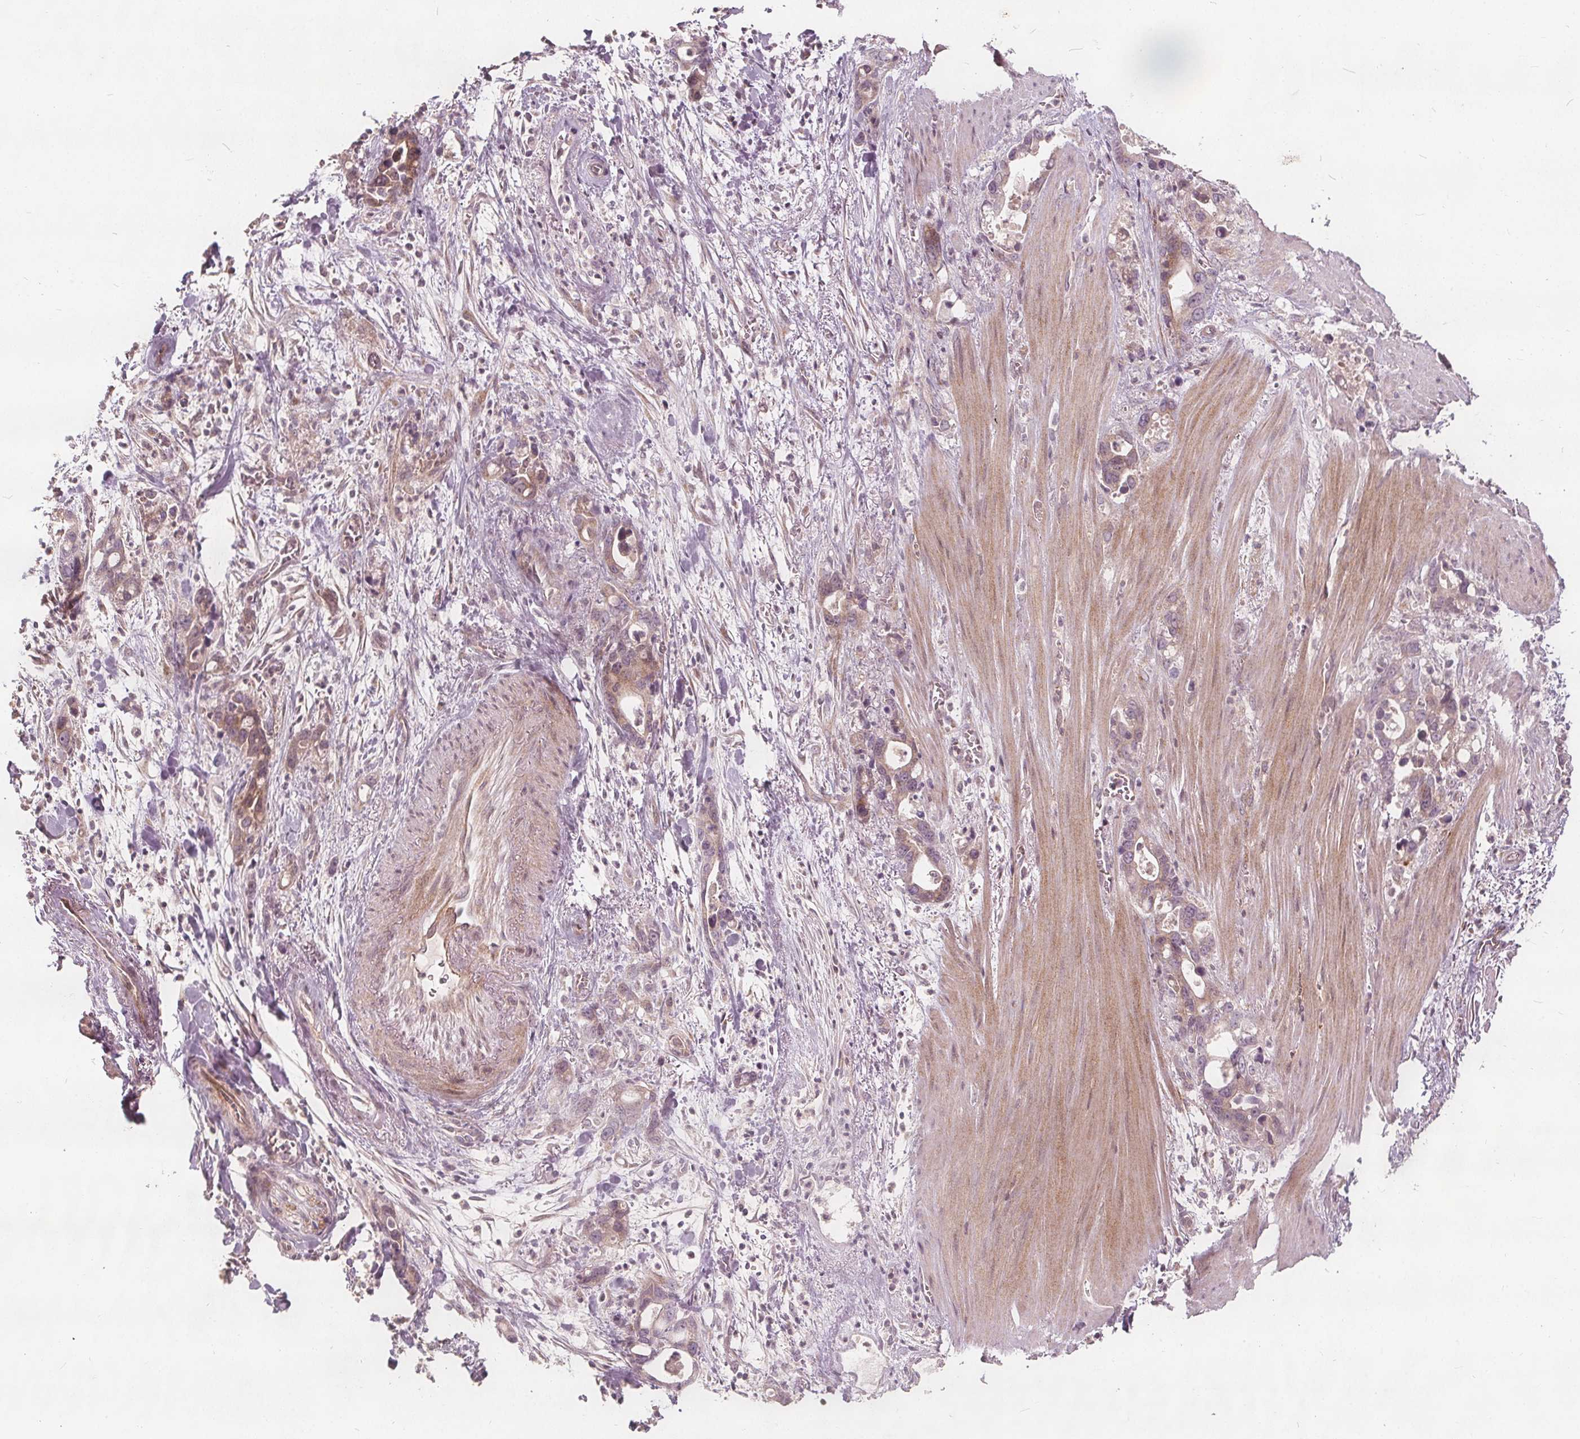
{"staining": {"intensity": "weak", "quantity": "25%-75%", "location": "cytoplasmic/membranous"}, "tissue": "stomach cancer", "cell_type": "Tumor cells", "image_type": "cancer", "snomed": [{"axis": "morphology", "description": "Normal tissue, NOS"}, {"axis": "morphology", "description": "Adenocarcinoma, NOS"}, {"axis": "topography", "description": "Esophagus"}, {"axis": "topography", "description": "Stomach, upper"}], "caption": "This histopathology image exhibits immunohistochemistry (IHC) staining of human stomach cancer (adenocarcinoma), with low weak cytoplasmic/membranous staining in approximately 25%-75% of tumor cells.", "gene": "PTPRT", "patient": {"sex": "male", "age": 74}}